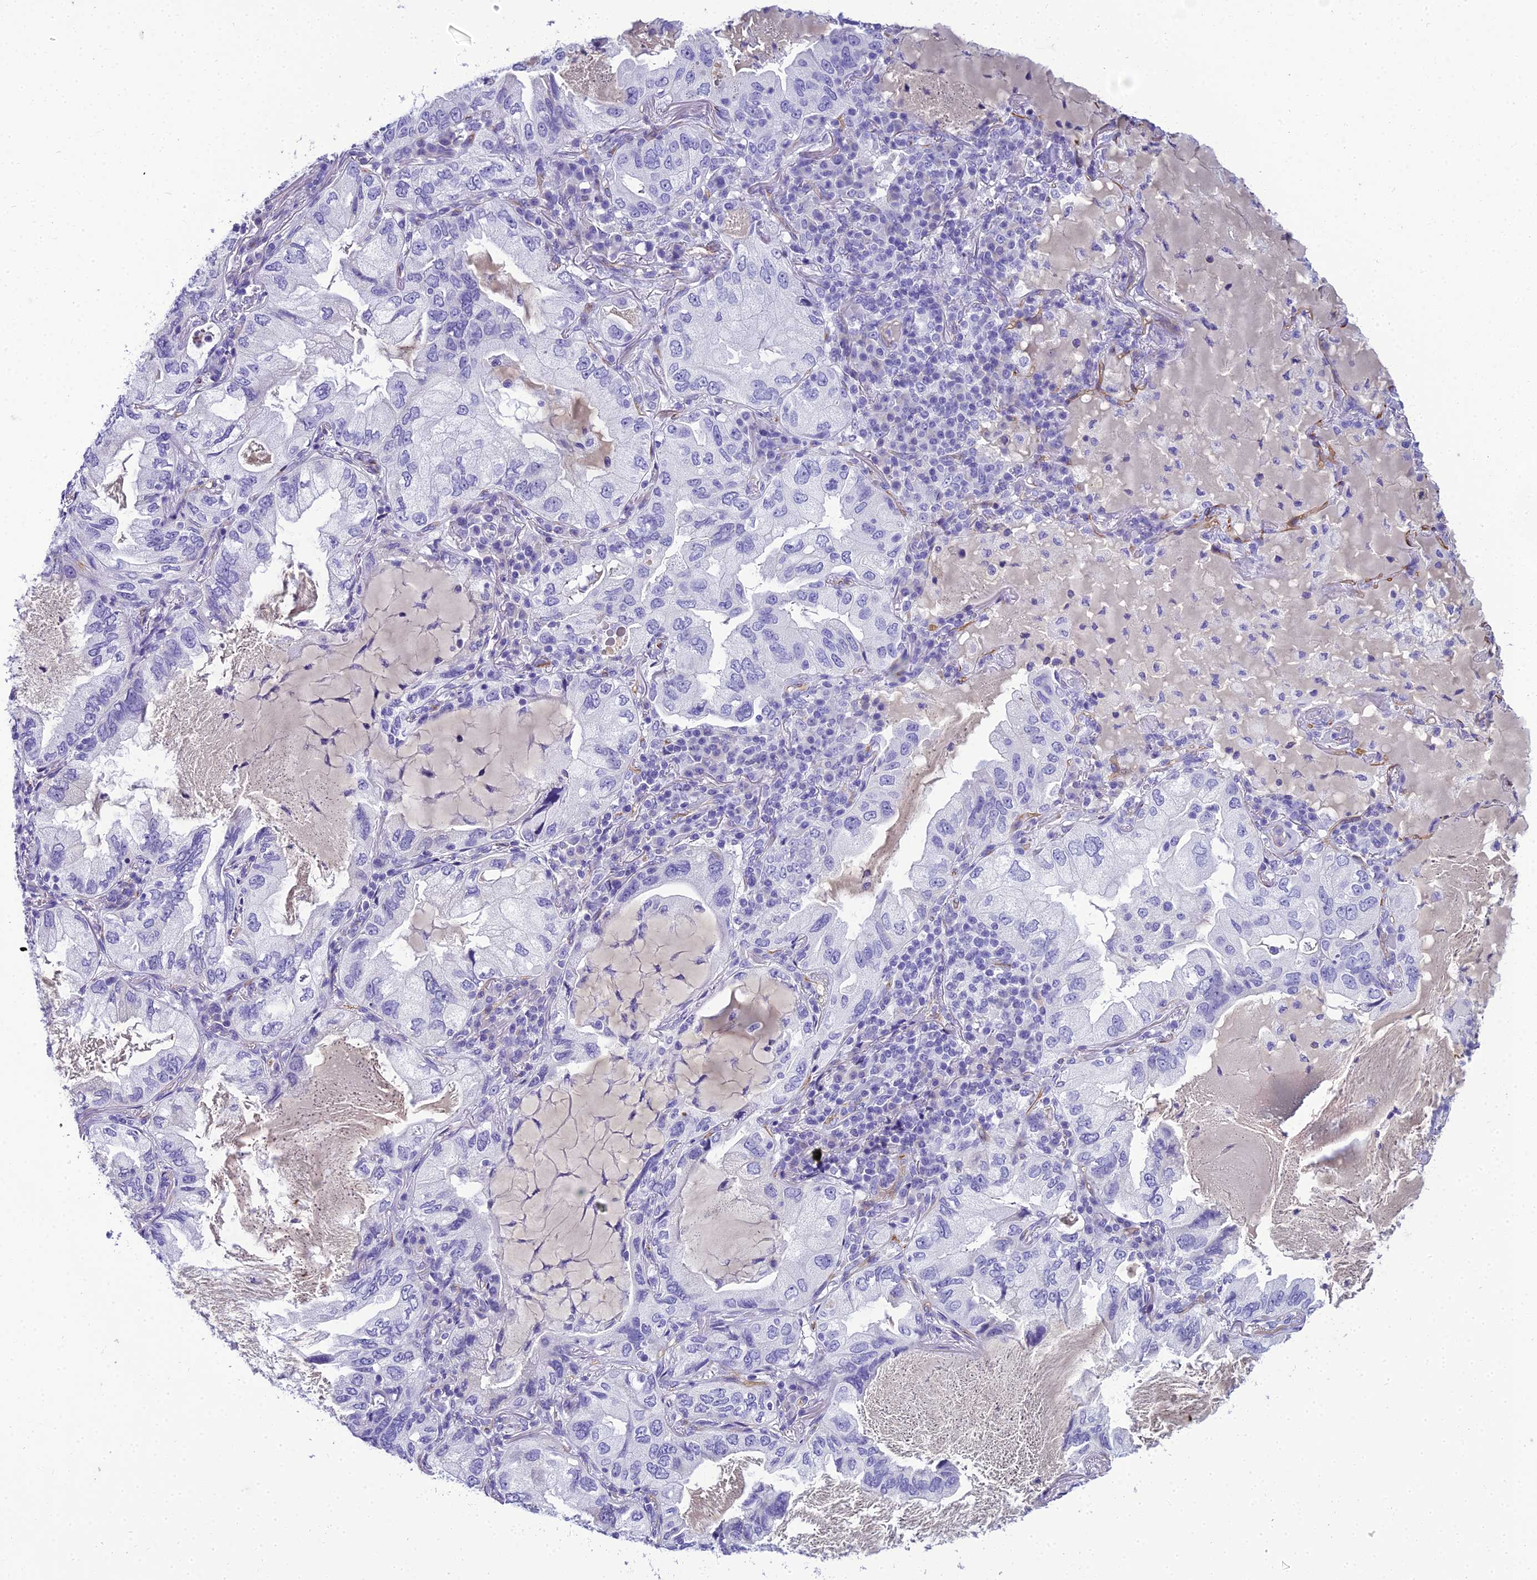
{"staining": {"intensity": "negative", "quantity": "none", "location": "none"}, "tissue": "lung cancer", "cell_type": "Tumor cells", "image_type": "cancer", "snomed": [{"axis": "morphology", "description": "Adenocarcinoma, NOS"}, {"axis": "topography", "description": "Lung"}], "caption": "A high-resolution histopathology image shows immunohistochemistry staining of lung cancer (adenocarcinoma), which shows no significant expression in tumor cells.", "gene": "NINJ1", "patient": {"sex": "female", "age": 69}}